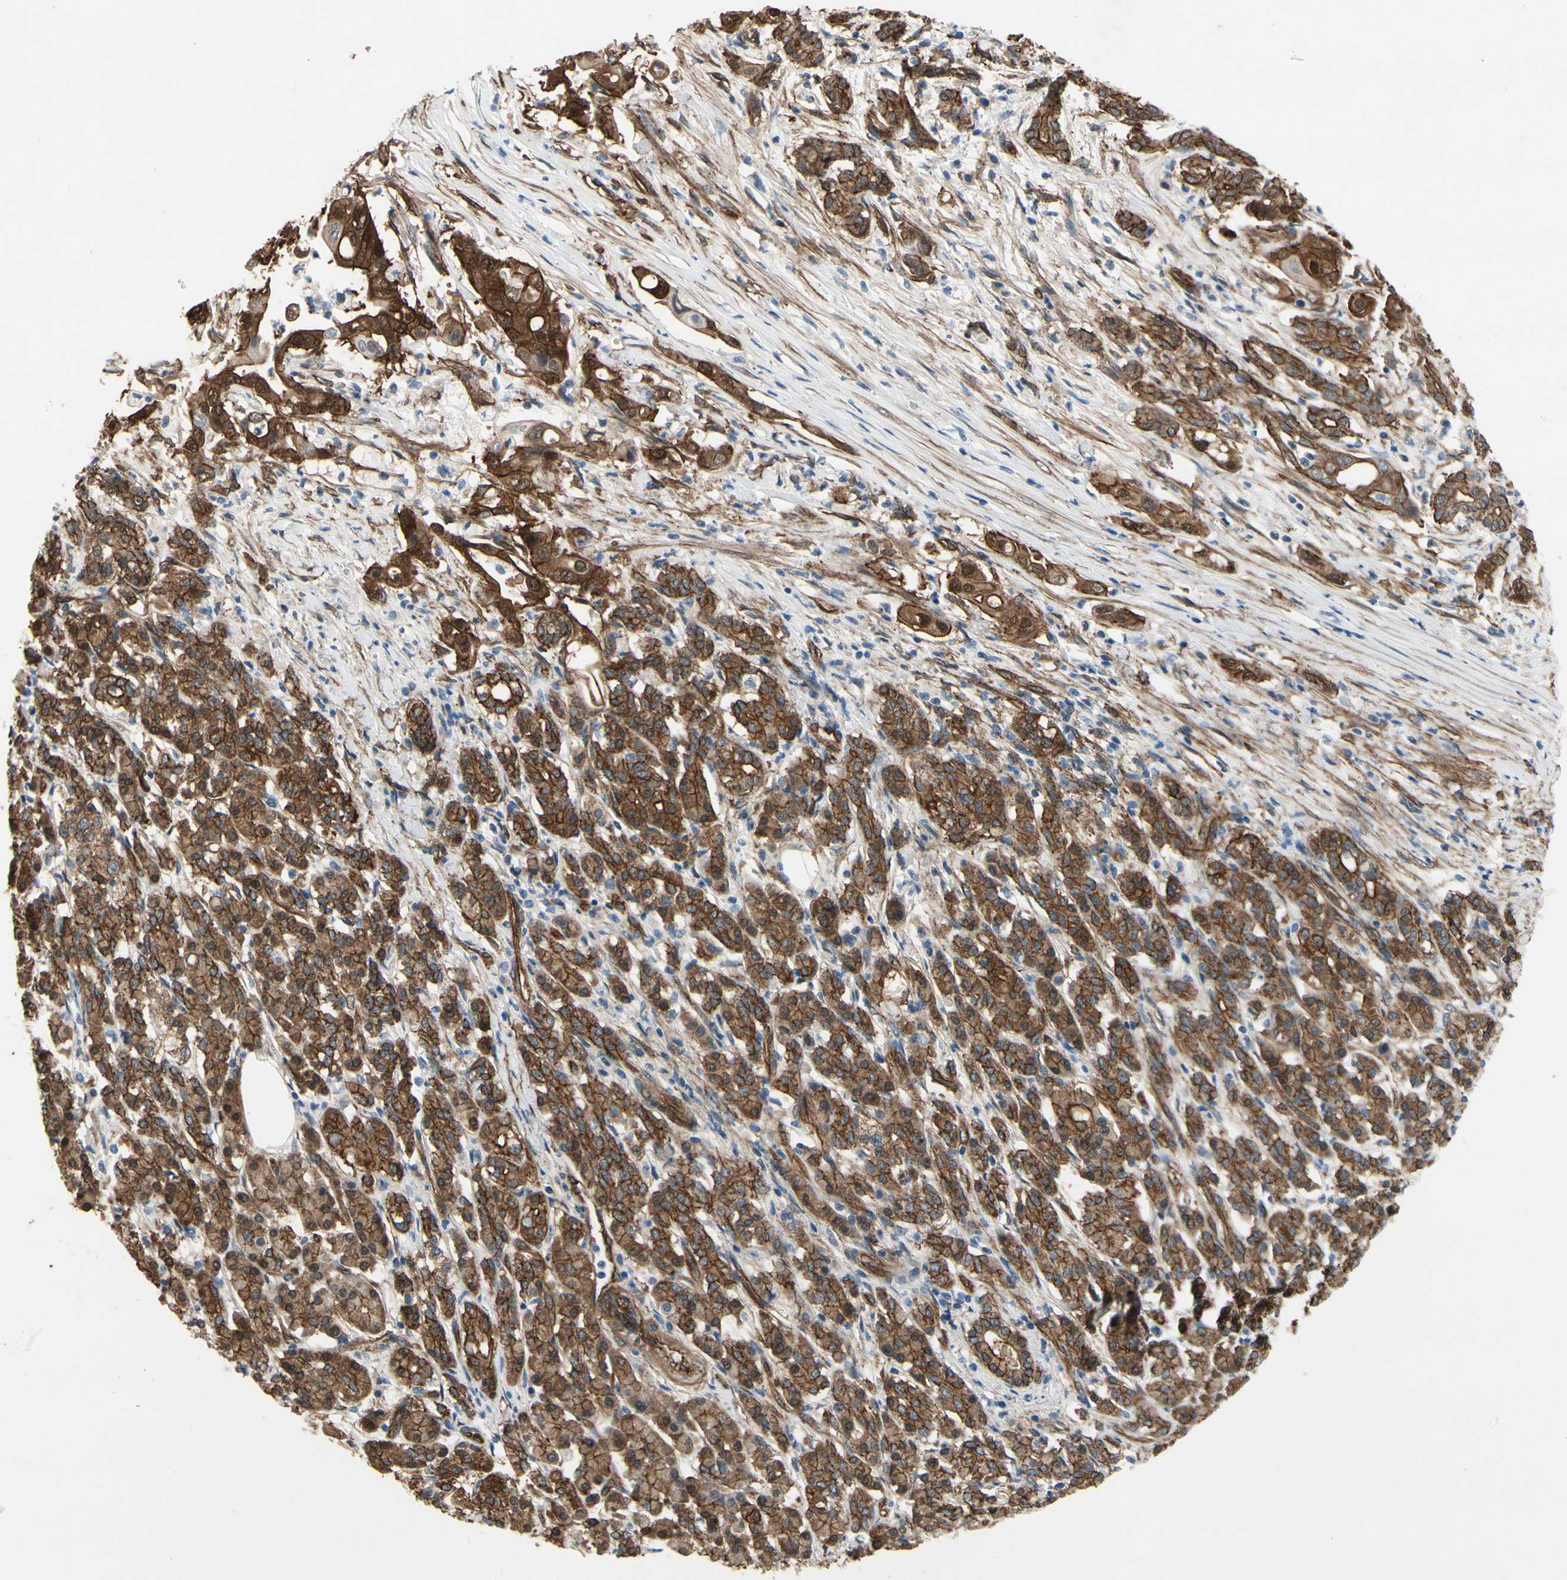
{"staining": {"intensity": "strong", "quantity": ">75%", "location": "cytoplasmic/membranous"}, "tissue": "pancreatic cancer", "cell_type": "Tumor cells", "image_type": "cancer", "snomed": [{"axis": "morphology", "description": "Normal tissue, NOS"}, {"axis": "topography", "description": "Pancreas"}], "caption": "Immunohistochemical staining of pancreatic cancer shows strong cytoplasmic/membranous protein positivity in about >75% of tumor cells.", "gene": "CTTNBP2", "patient": {"sex": "male", "age": 42}}